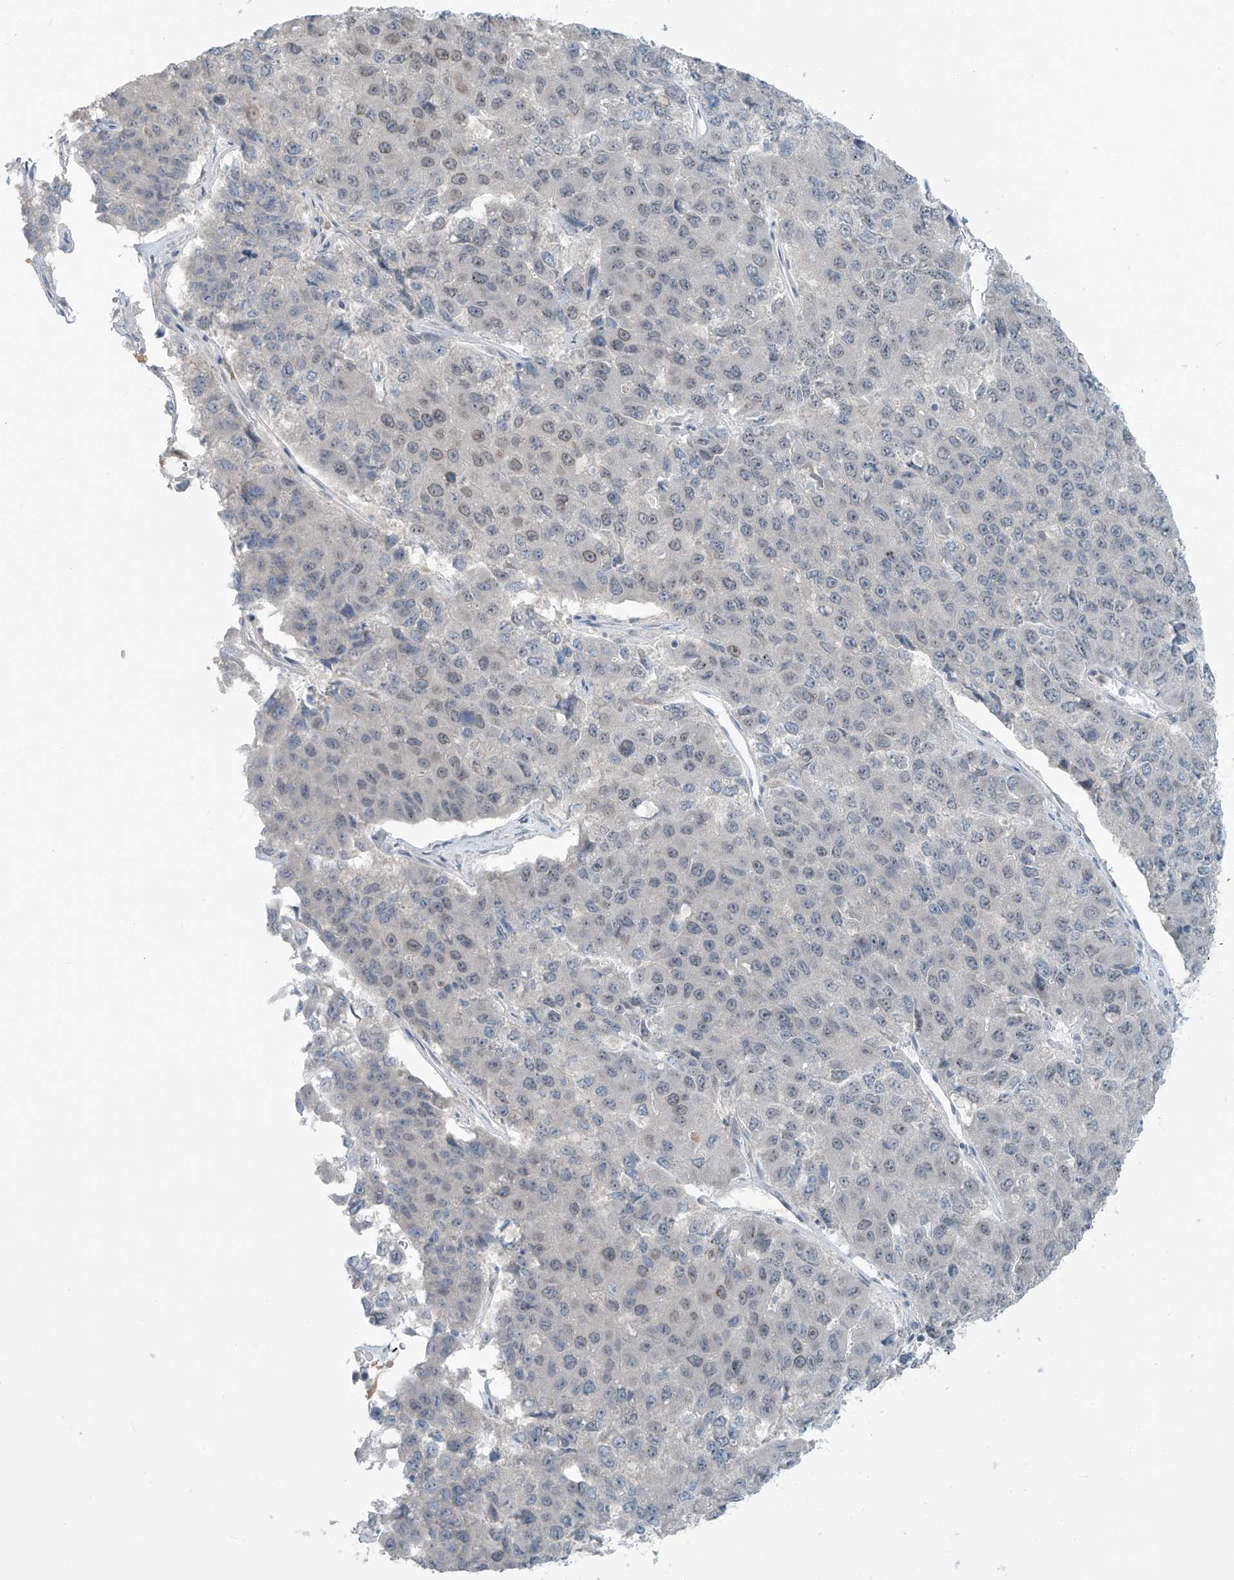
{"staining": {"intensity": "negative", "quantity": "none", "location": "none"}, "tissue": "pancreatic cancer", "cell_type": "Tumor cells", "image_type": "cancer", "snomed": [{"axis": "morphology", "description": "Adenocarcinoma, NOS"}, {"axis": "topography", "description": "Pancreas"}], "caption": "High power microscopy micrograph of an immunohistochemistry photomicrograph of pancreatic adenocarcinoma, revealing no significant staining in tumor cells. (Stains: DAB (3,3'-diaminobenzidine) immunohistochemistry (IHC) with hematoxylin counter stain, Microscopy: brightfield microscopy at high magnification).", "gene": "METAP1D", "patient": {"sex": "male", "age": 50}}